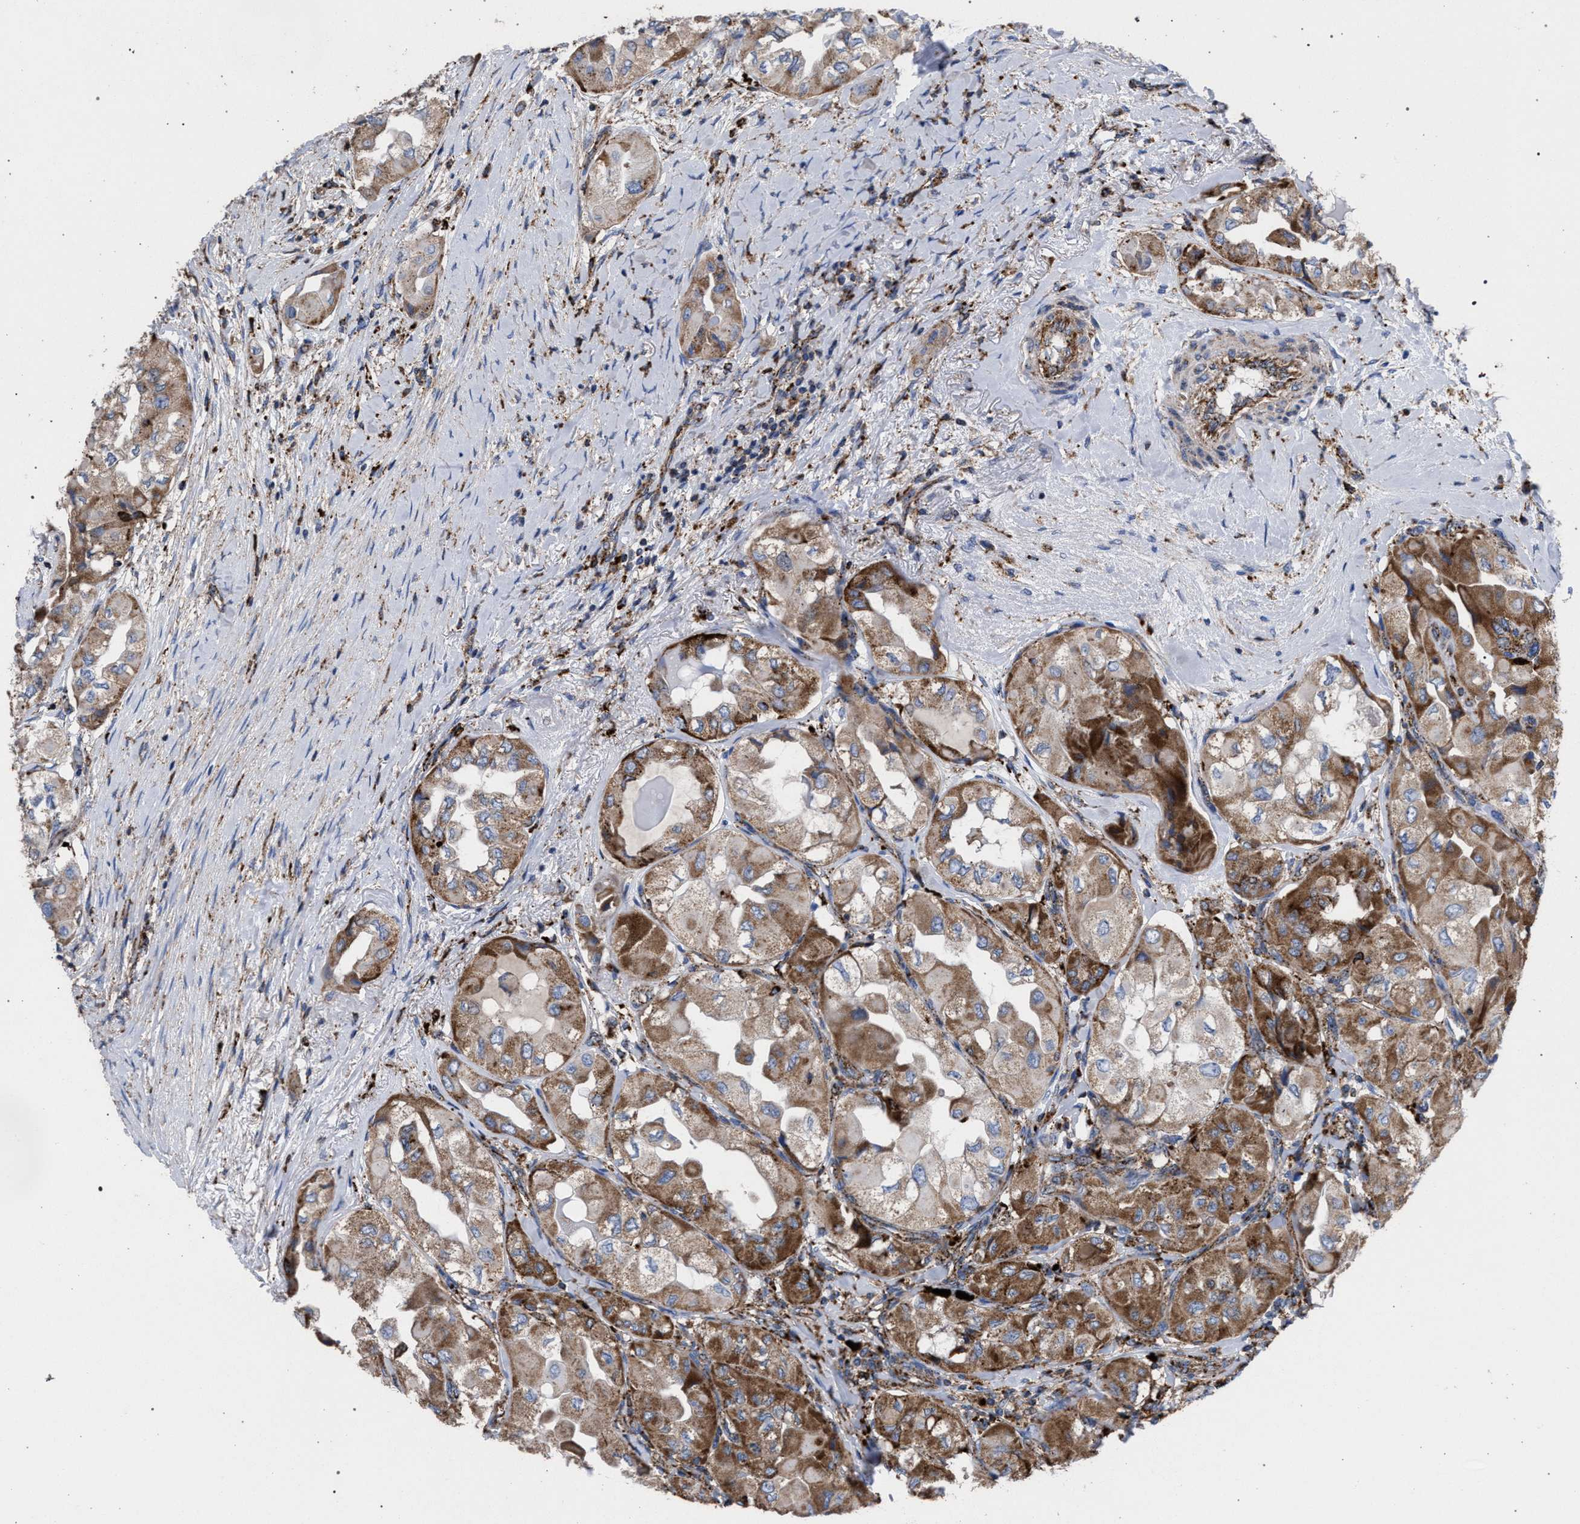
{"staining": {"intensity": "strong", "quantity": ">75%", "location": "cytoplasmic/membranous"}, "tissue": "thyroid cancer", "cell_type": "Tumor cells", "image_type": "cancer", "snomed": [{"axis": "morphology", "description": "Papillary adenocarcinoma, NOS"}, {"axis": "topography", "description": "Thyroid gland"}], "caption": "The immunohistochemical stain shows strong cytoplasmic/membranous expression in tumor cells of papillary adenocarcinoma (thyroid) tissue.", "gene": "PPT1", "patient": {"sex": "female", "age": 59}}